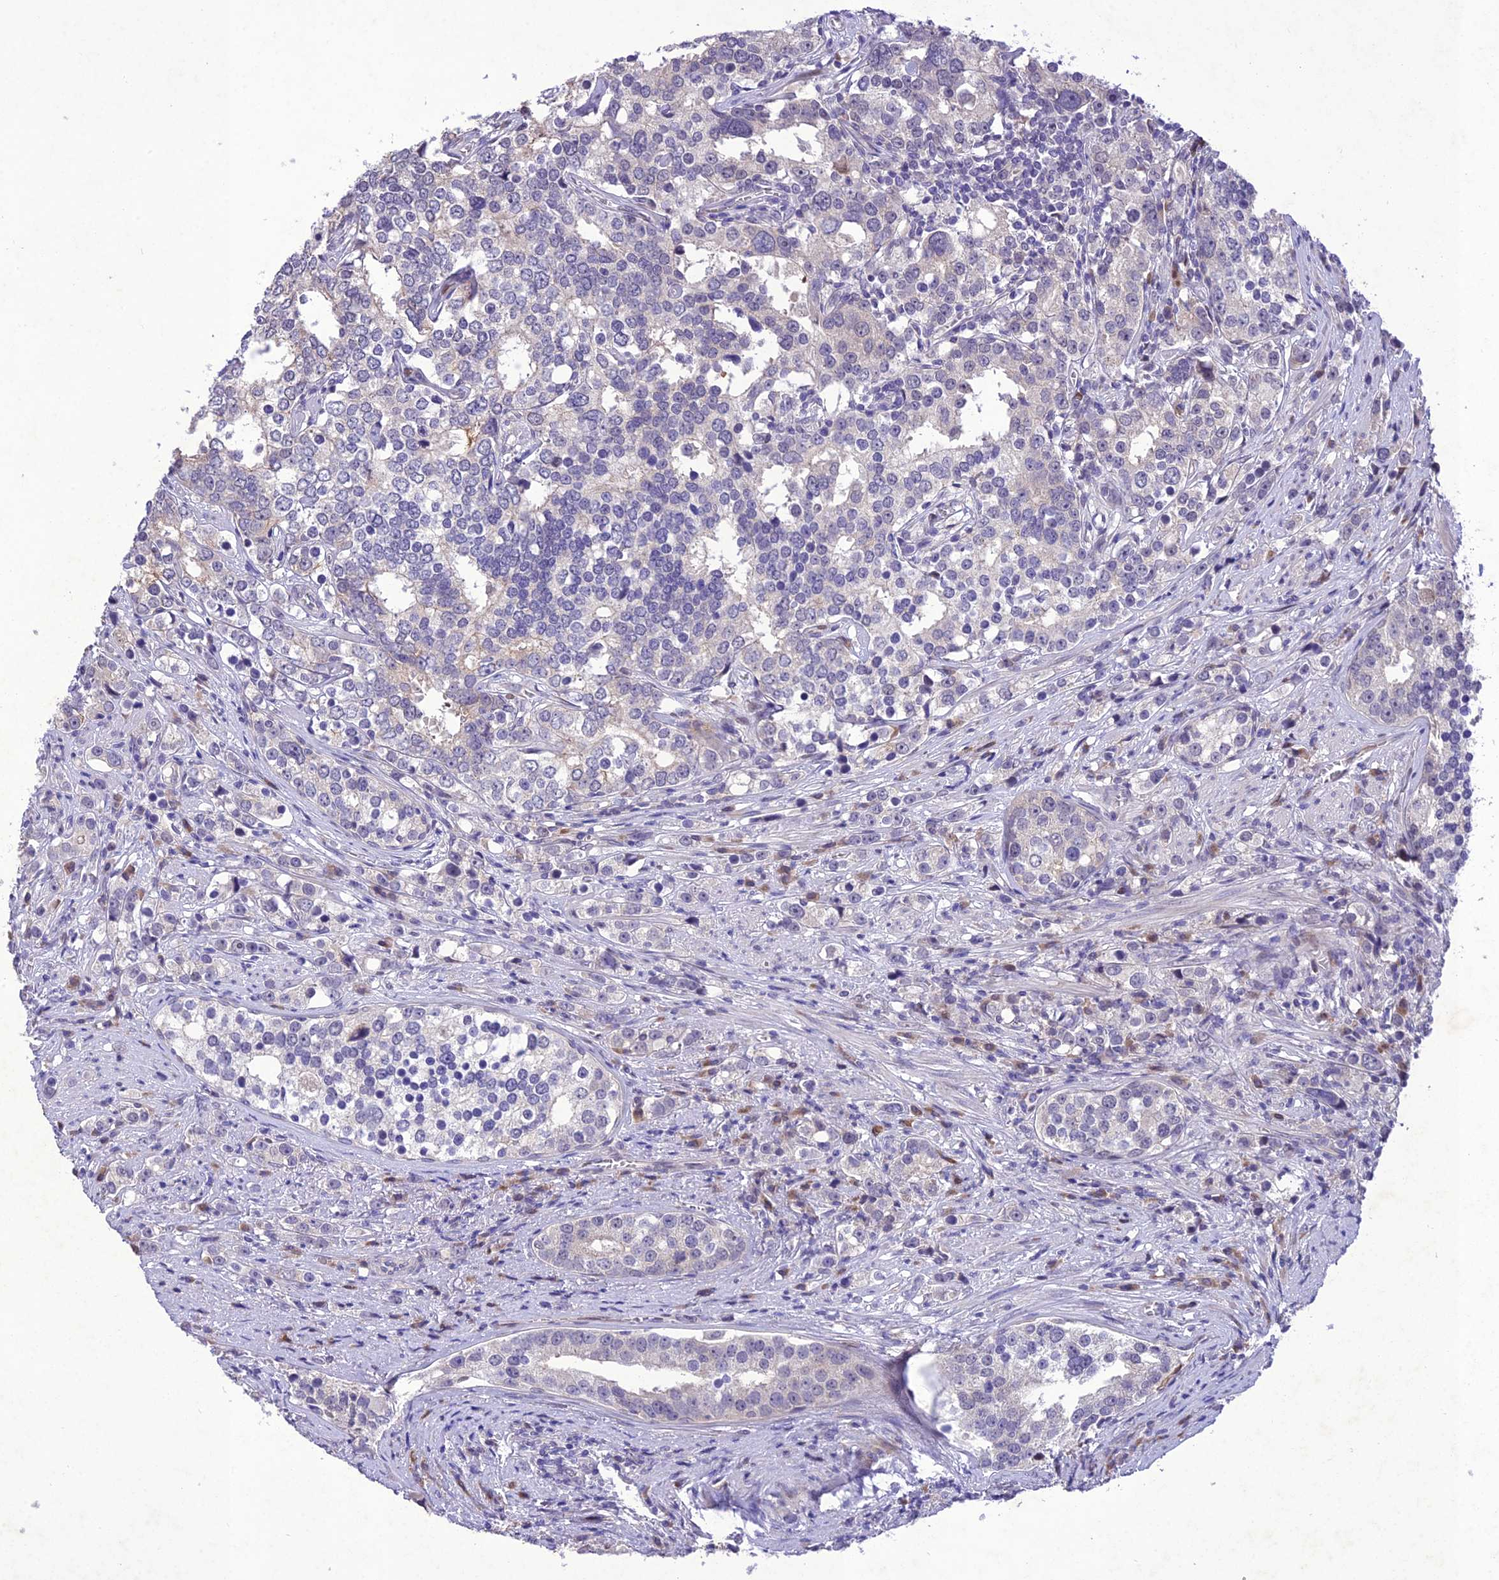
{"staining": {"intensity": "negative", "quantity": "none", "location": "none"}, "tissue": "prostate cancer", "cell_type": "Tumor cells", "image_type": "cancer", "snomed": [{"axis": "morphology", "description": "Adenocarcinoma, High grade"}, {"axis": "topography", "description": "Prostate"}], "caption": "High magnification brightfield microscopy of adenocarcinoma (high-grade) (prostate) stained with DAB (3,3'-diaminobenzidine) (brown) and counterstained with hematoxylin (blue): tumor cells show no significant staining.", "gene": "ANKRD52", "patient": {"sex": "male", "age": 71}}